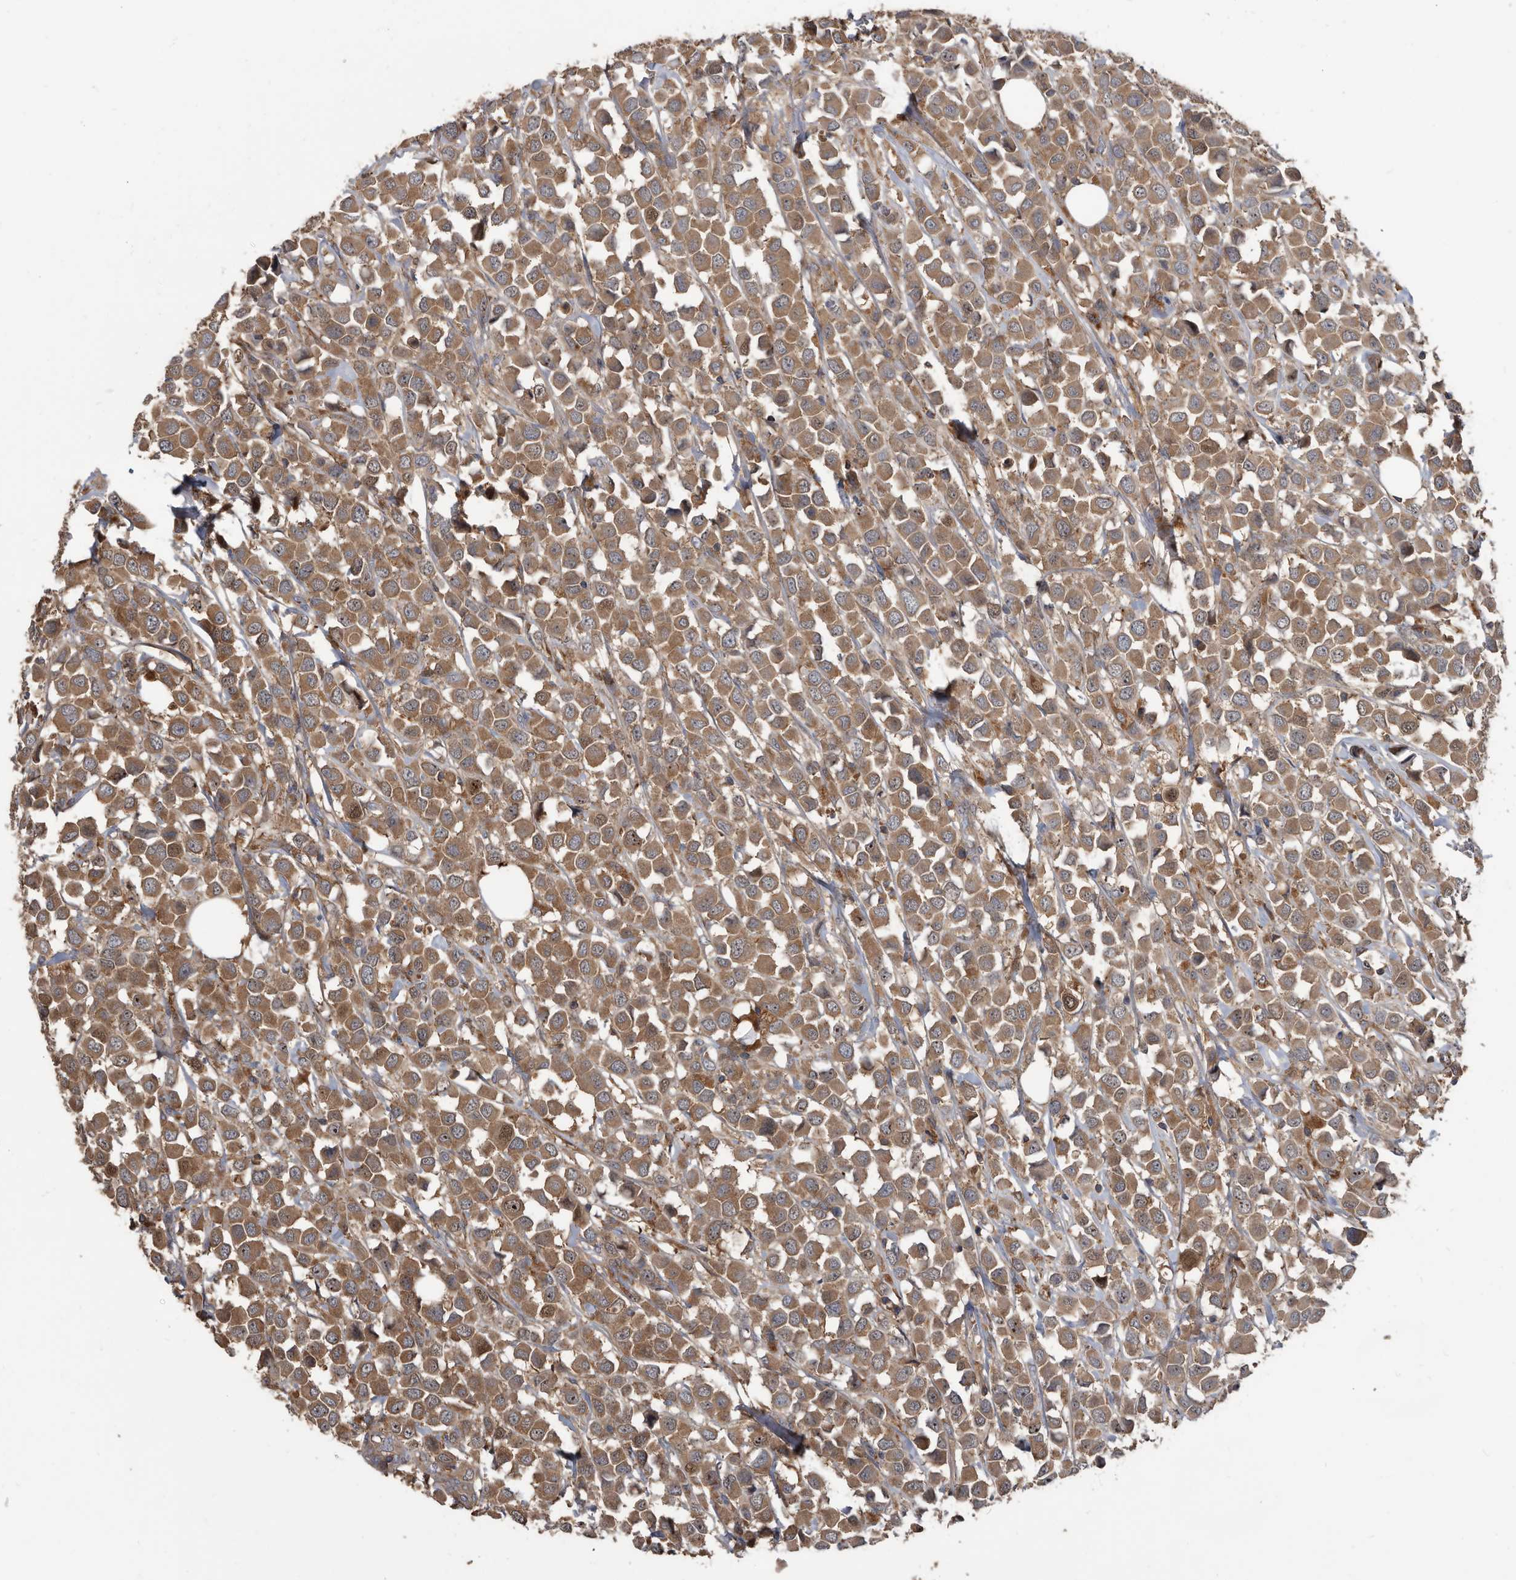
{"staining": {"intensity": "moderate", "quantity": ">75%", "location": "cytoplasmic/membranous"}, "tissue": "breast cancer", "cell_type": "Tumor cells", "image_type": "cancer", "snomed": [{"axis": "morphology", "description": "Duct carcinoma"}, {"axis": "topography", "description": "Breast"}], "caption": "IHC staining of breast intraductal carcinoma, which displays medium levels of moderate cytoplasmic/membranous staining in approximately >75% of tumor cells indicating moderate cytoplasmic/membranous protein expression. The staining was performed using DAB (3,3'-diaminobenzidine) (brown) for protein detection and nuclei were counterstained in hematoxylin (blue).", "gene": "APEH", "patient": {"sex": "female", "age": 61}}